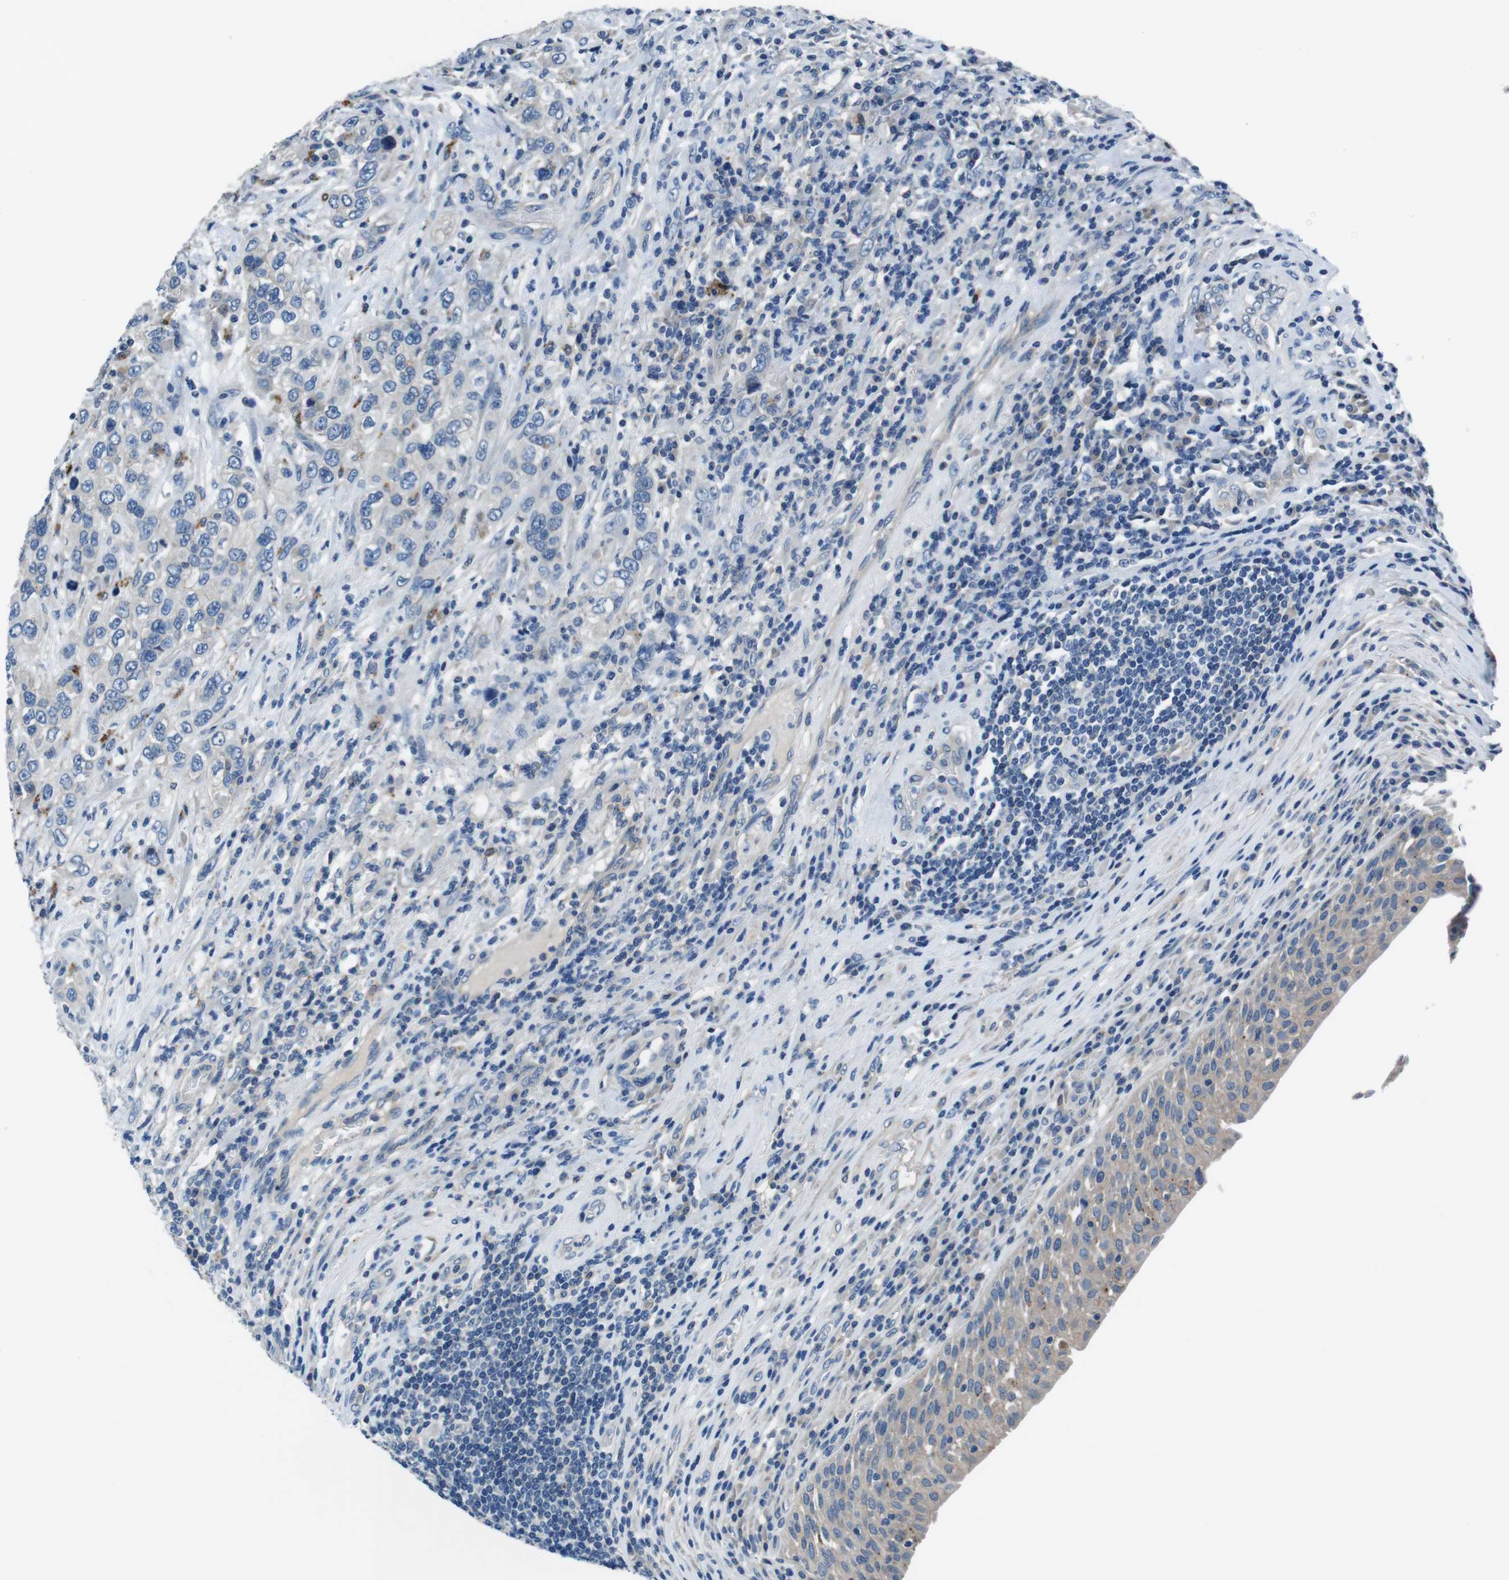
{"staining": {"intensity": "negative", "quantity": "none", "location": "none"}, "tissue": "urothelial cancer", "cell_type": "Tumor cells", "image_type": "cancer", "snomed": [{"axis": "morphology", "description": "Urothelial carcinoma, High grade"}, {"axis": "topography", "description": "Urinary bladder"}], "caption": "Tumor cells are negative for brown protein staining in high-grade urothelial carcinoma.", "gene": "TULP3", "patient": {"sex": "female", "age": 80}}